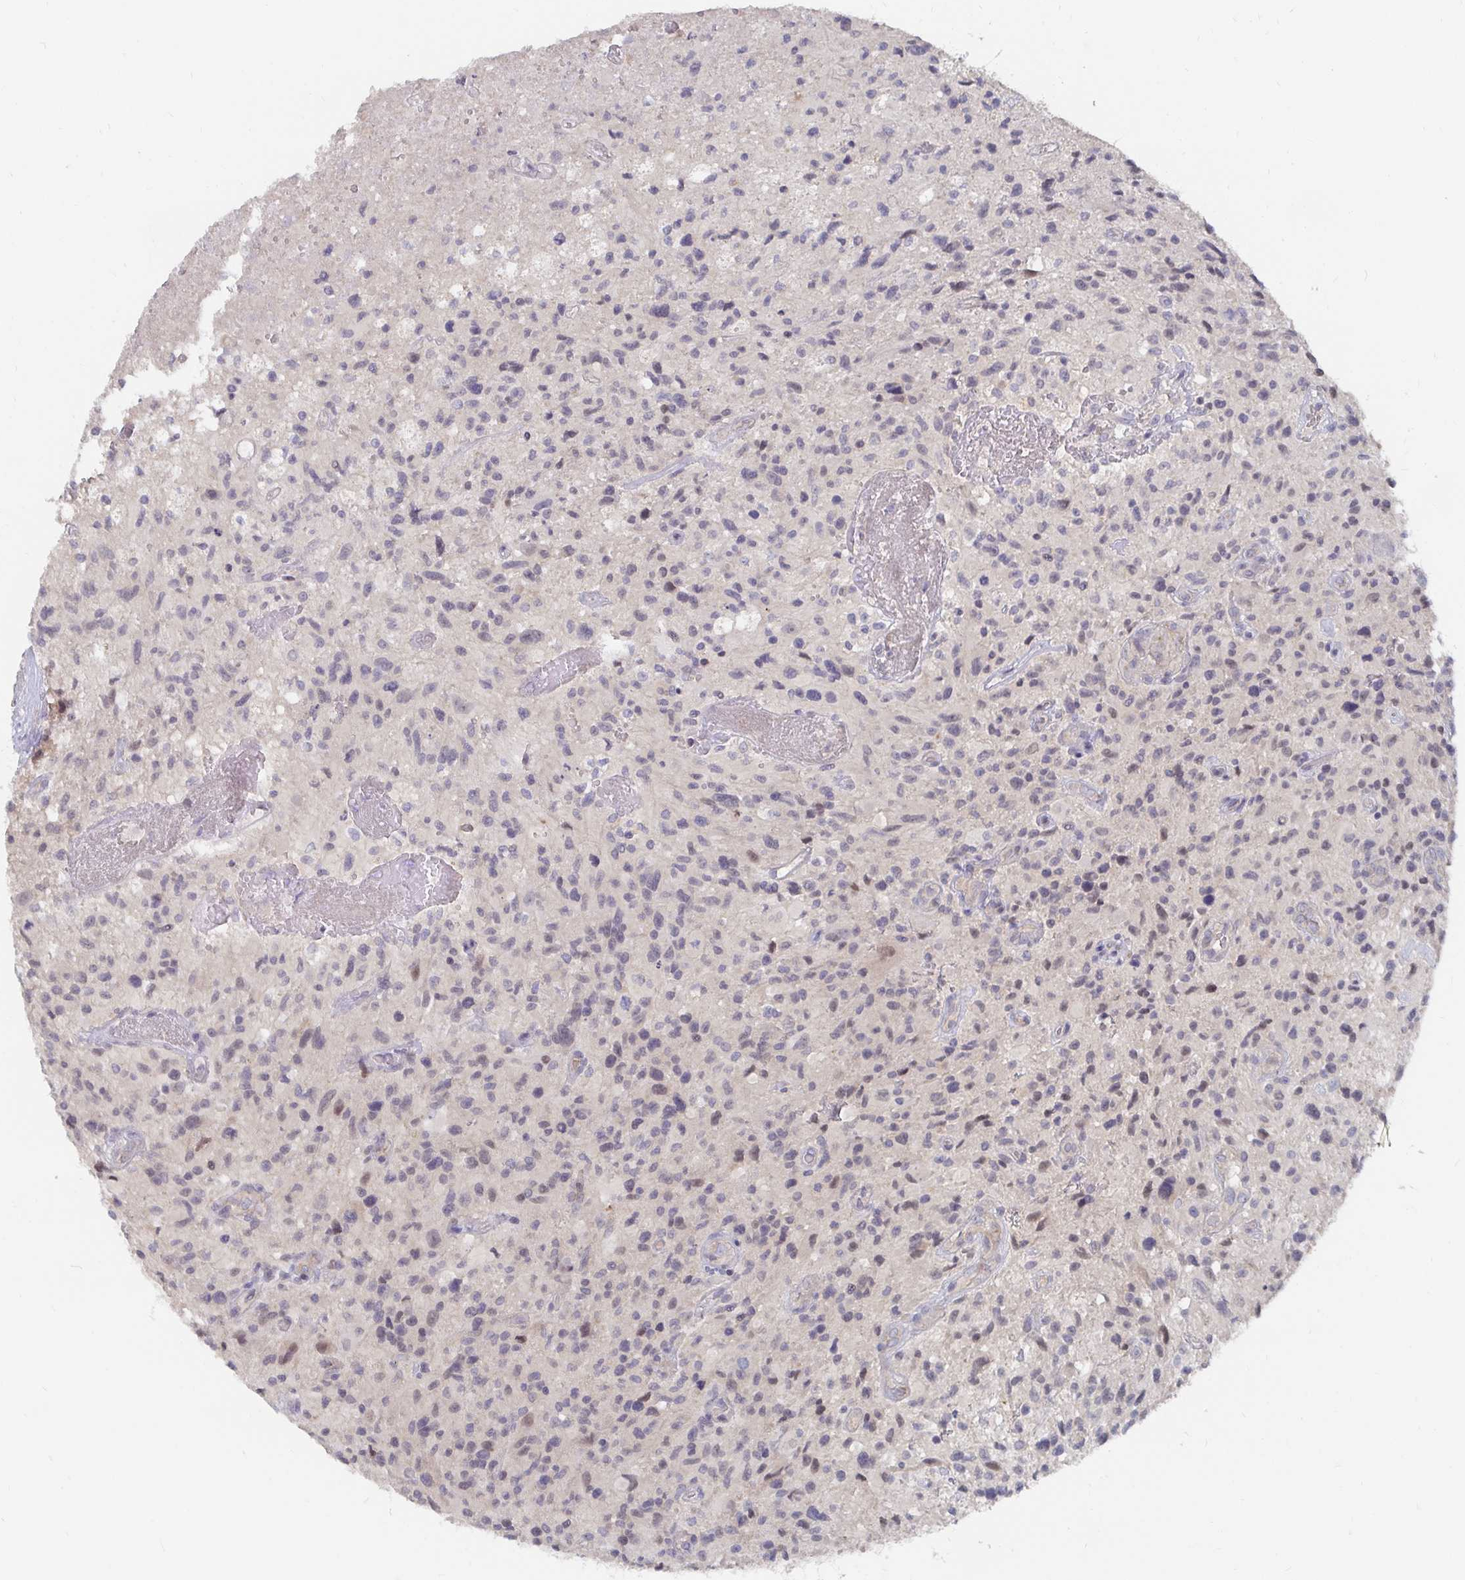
{"staining": {"intensity": "negative", "quantity": "none", "location": "none"}, "tissue": "glioma", "cell_type": "Tumor cells", "image_type": "cancer", "snomed": [{"axis": "morphology", "description": "Glioma, malignant, High grade"}, {"axis": "topography", "description": "Brain"}], "caption": "The photomicrograph reveals no significant expression in tumor cells of malignant glioma (high-grade). (DAB immunohistochemistry (IHC) visualized using brightfield microscopy, high magnification).", "gene": "MEIS1", "patient": {"sex": "male", "age": 63}}